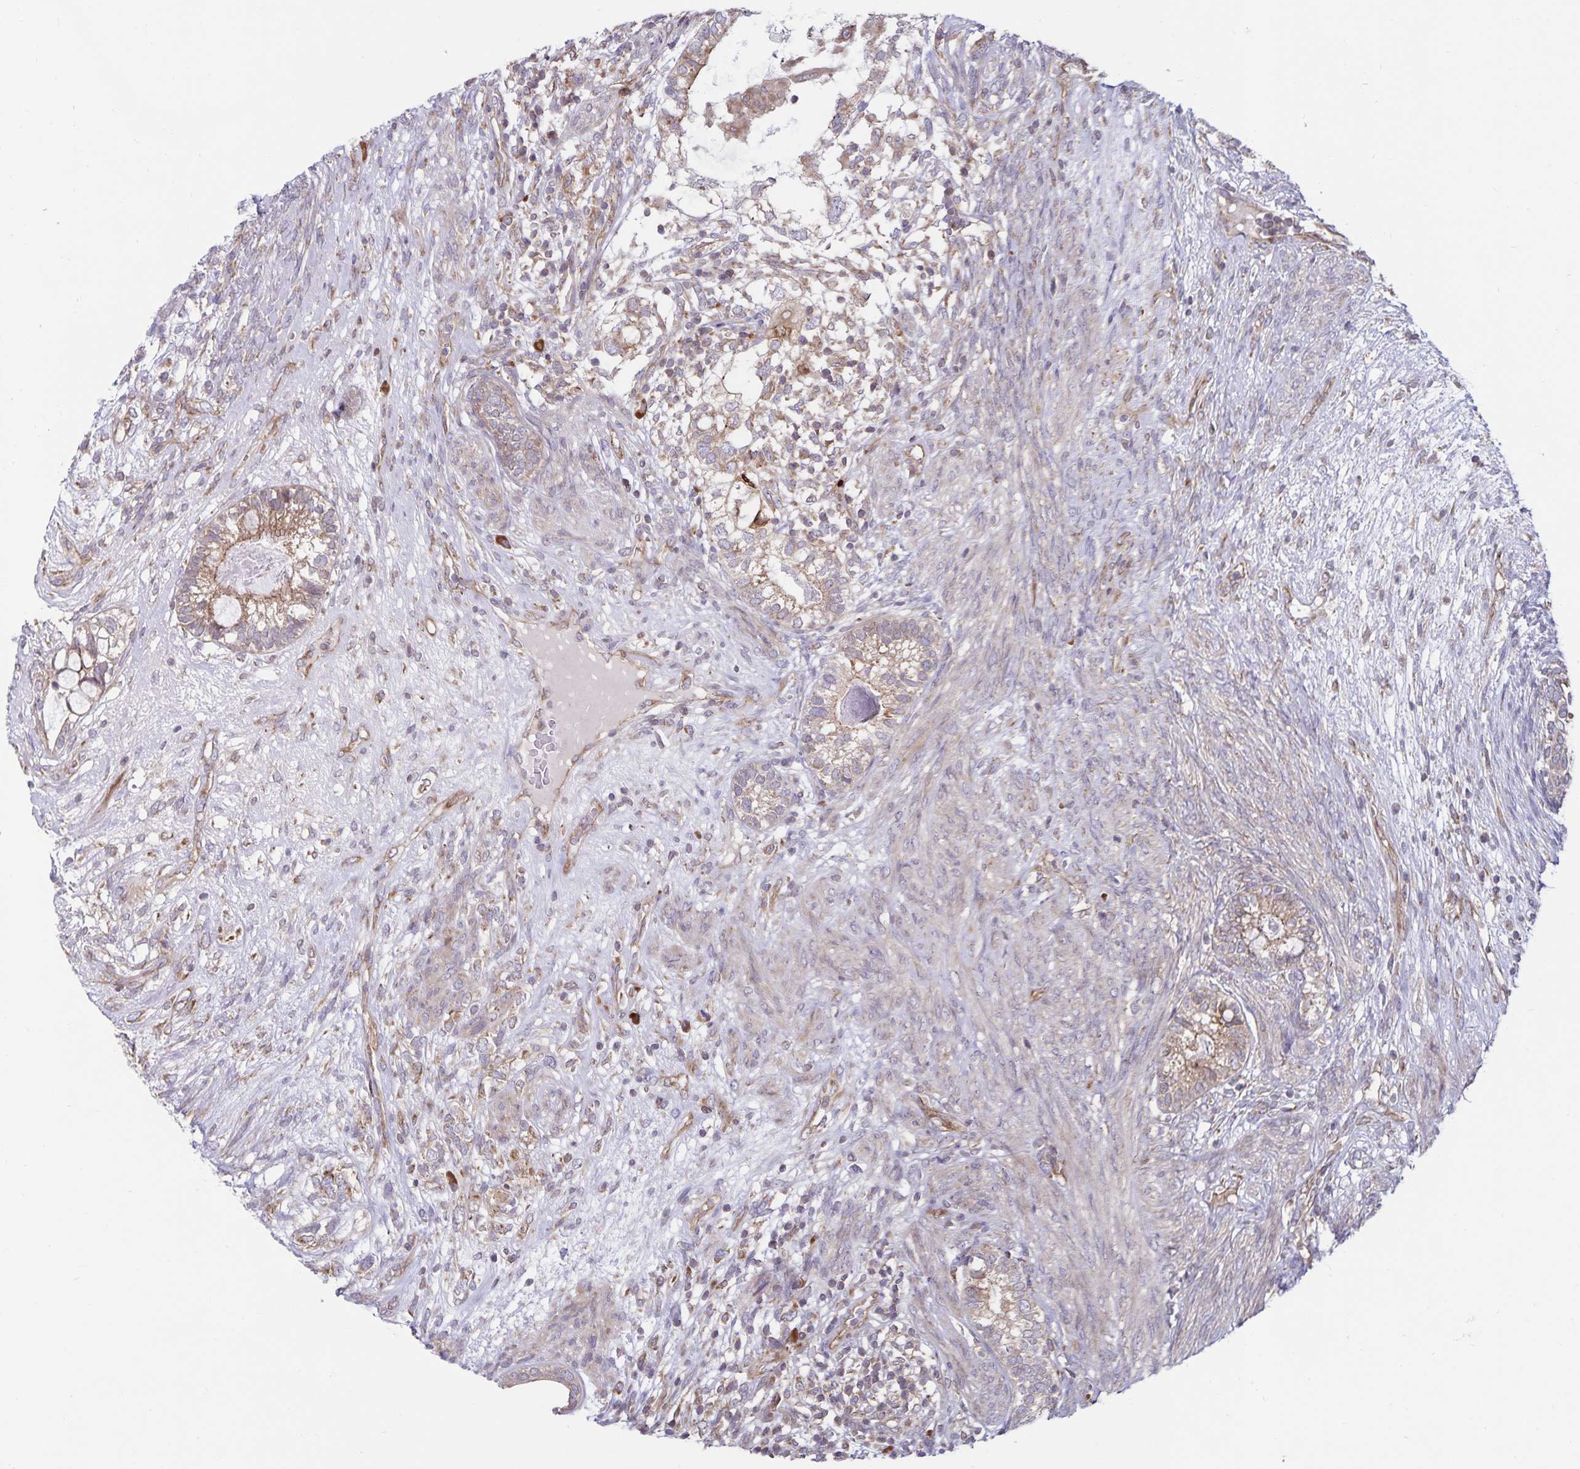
{"staining": {"intensity": "moderate", "quantity": ">75%", "location": "cytoplasmic/membranous"}, "tissue": "testis cancer", "cell_type": "Tumor cells", "image_type": "cancer", "snomed": [{"axis": "morphology", "description": "Seminoma, NOS"}, {"axis": "morphology", "description": "Carcinoma, Embryonal, NOS"}, {"axis": "topography", "description": "Testis"}], "caption": "Tumor cells show moderate cytoplasmic/membranous staining in approximately >75% of cells in embryonal carcinoma (testis).", "gene": "SEC62", "patient": {"sex": "male", "age": 41}}